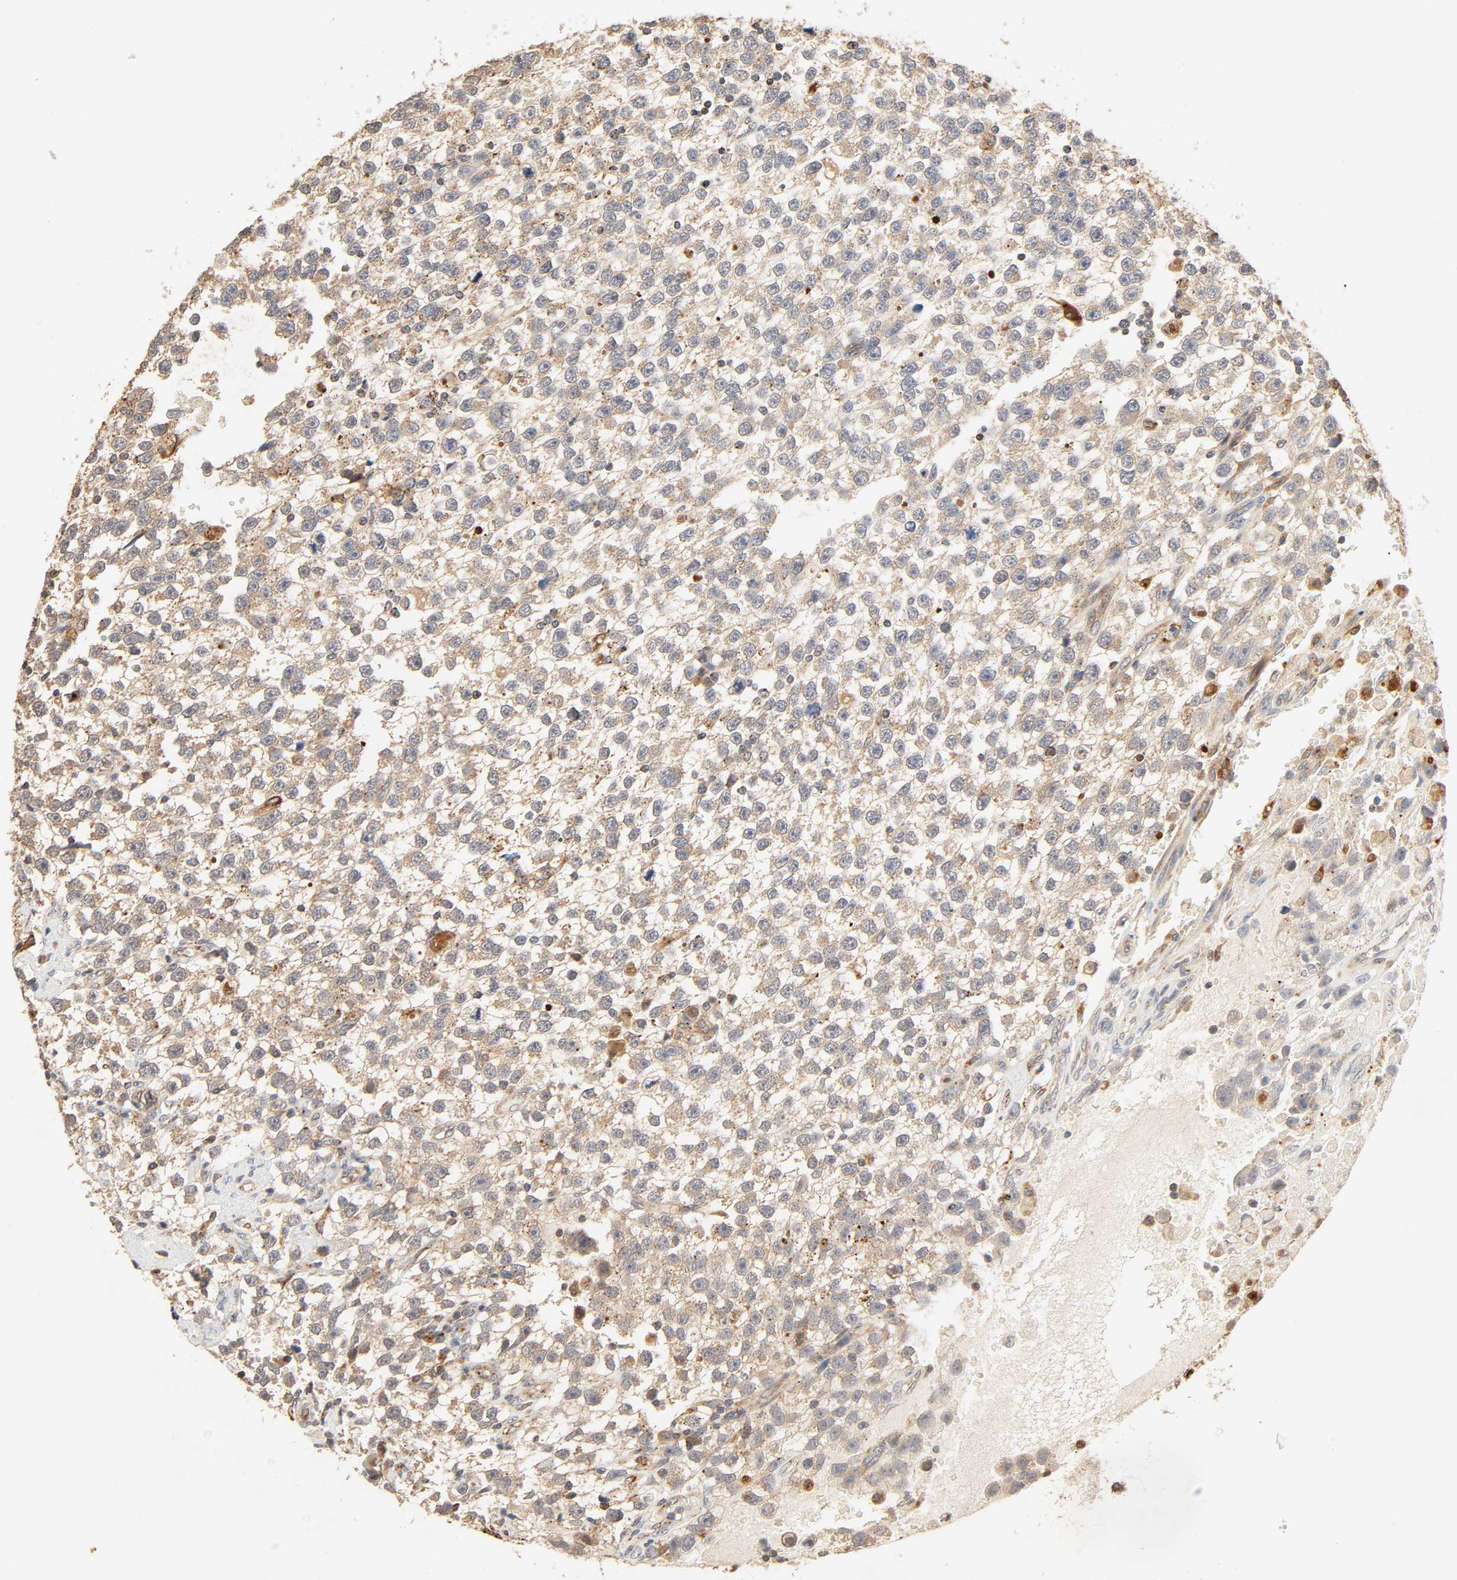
{"staining": {"intensity": "moderate", "quantity": ">75%", "location": "cytoplasmic/membranous"}, "tissue": "testis cancer", "cell_type": "Tumor cells", "image_type": "cancer", "snomed": [{"axis": "morphology", "description": "Seminoma, NOS"}, {"axis": "topography", "description": "Testis"}], "caption": "Testis cancer tissue reveals moderate cytoplasmic/membranous staining in about >75% of tumor cells, visualized by immunohistochemistry. (Stains: DAB in brown, nuclei in blue, Microscopy: brightfield microscopy at high magnification).", "gene": "MAPK6", "patient": {"sex": "male", "age": 33}}